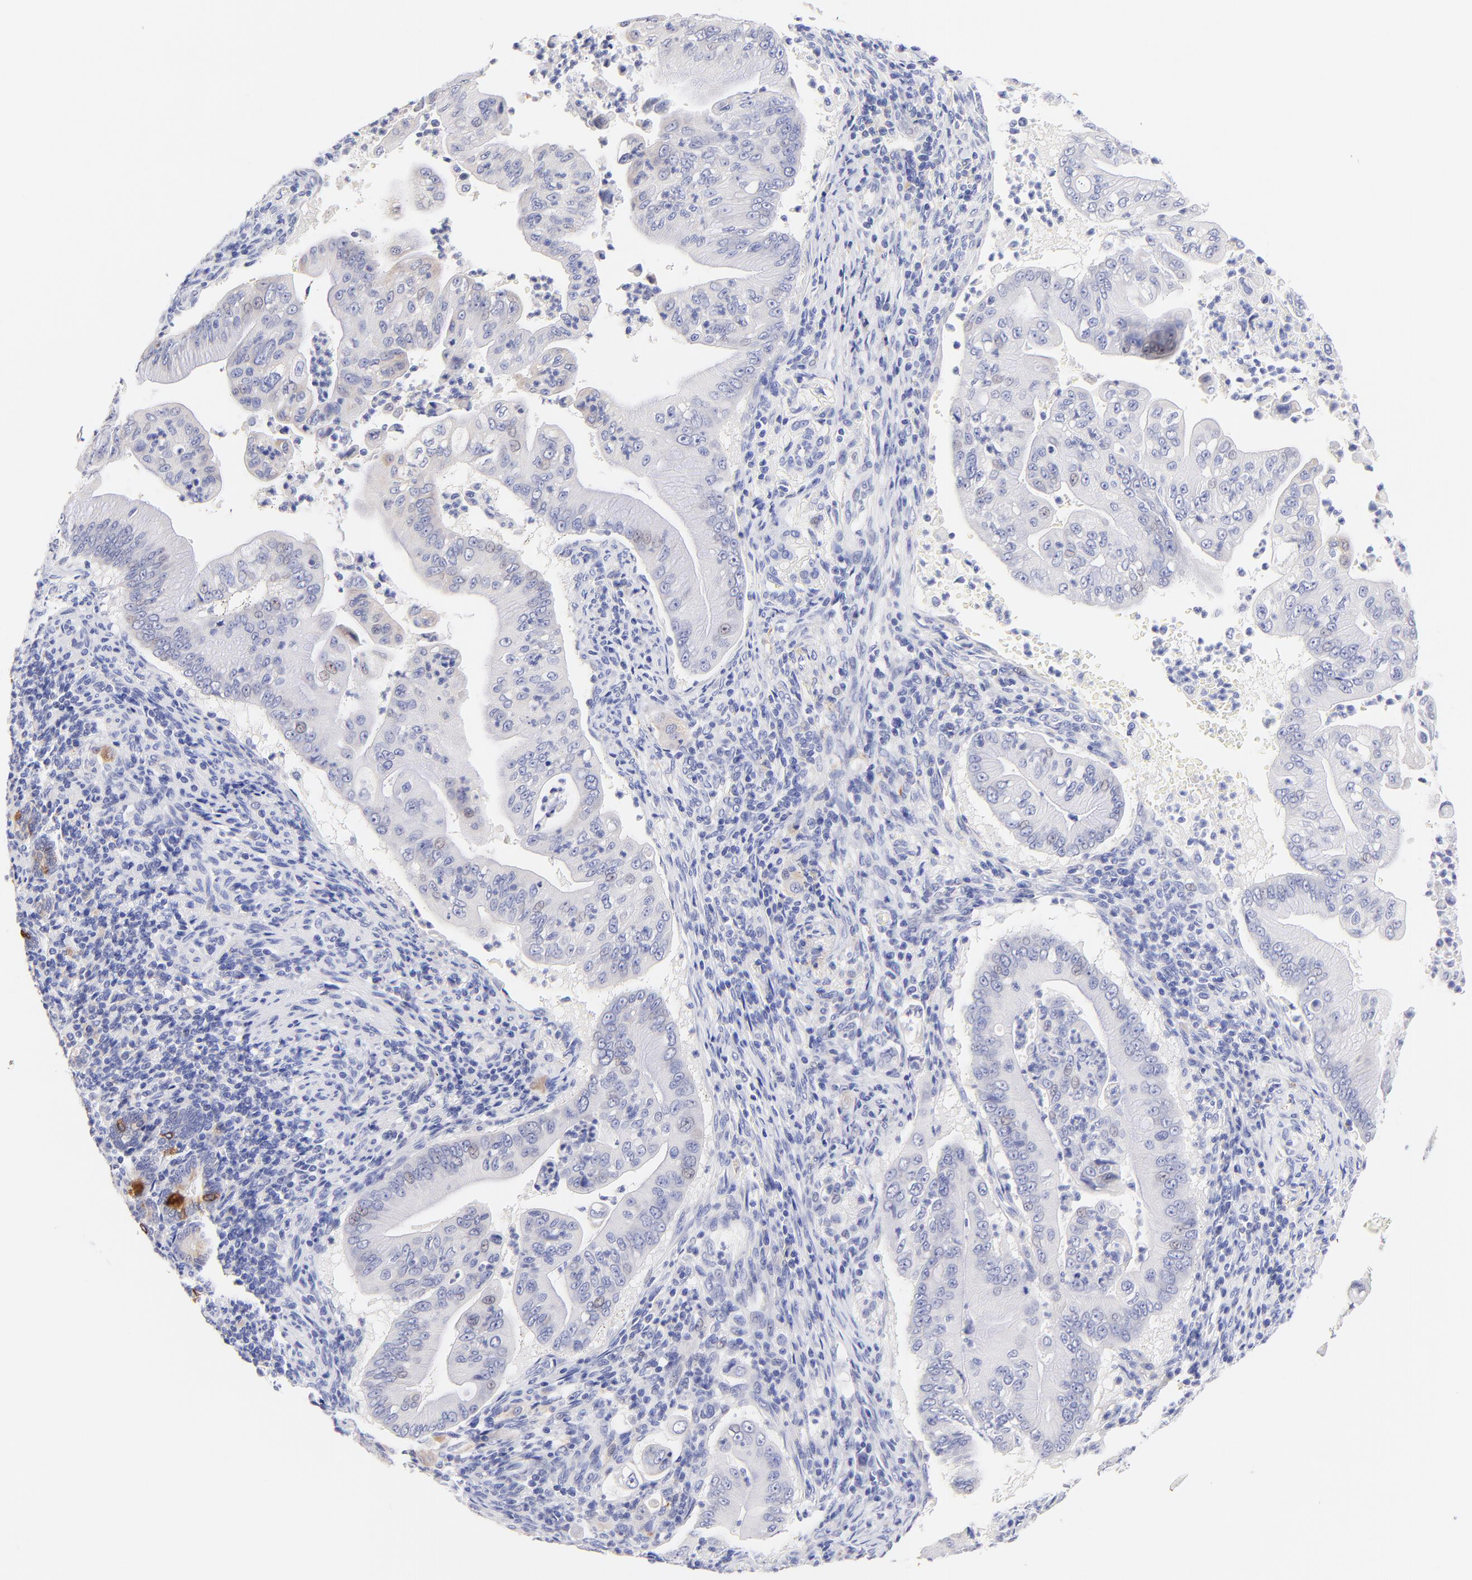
{"staining": {"intensity": "negative", "quantity": "none", "location": "none"}, "tissue": "pancreatic cancer", "cell_type": "Tumor cells", "image_type": "cancer", "snomed": [{"axis": "morphology", "description": "Adenocarcinoma, NOS"}, {"axis": "topography", "description": "Pancreas"}], "caption": "Immunohistochemical staining of pancreatic cancer (adenocarcinoma) demonstrates no significant expression in tumor cells. (DAB immunohistochemistry with hematoxylin counter stain).", "gene": "RAB3A", "patient": {"sex": "male", "age": 62}}